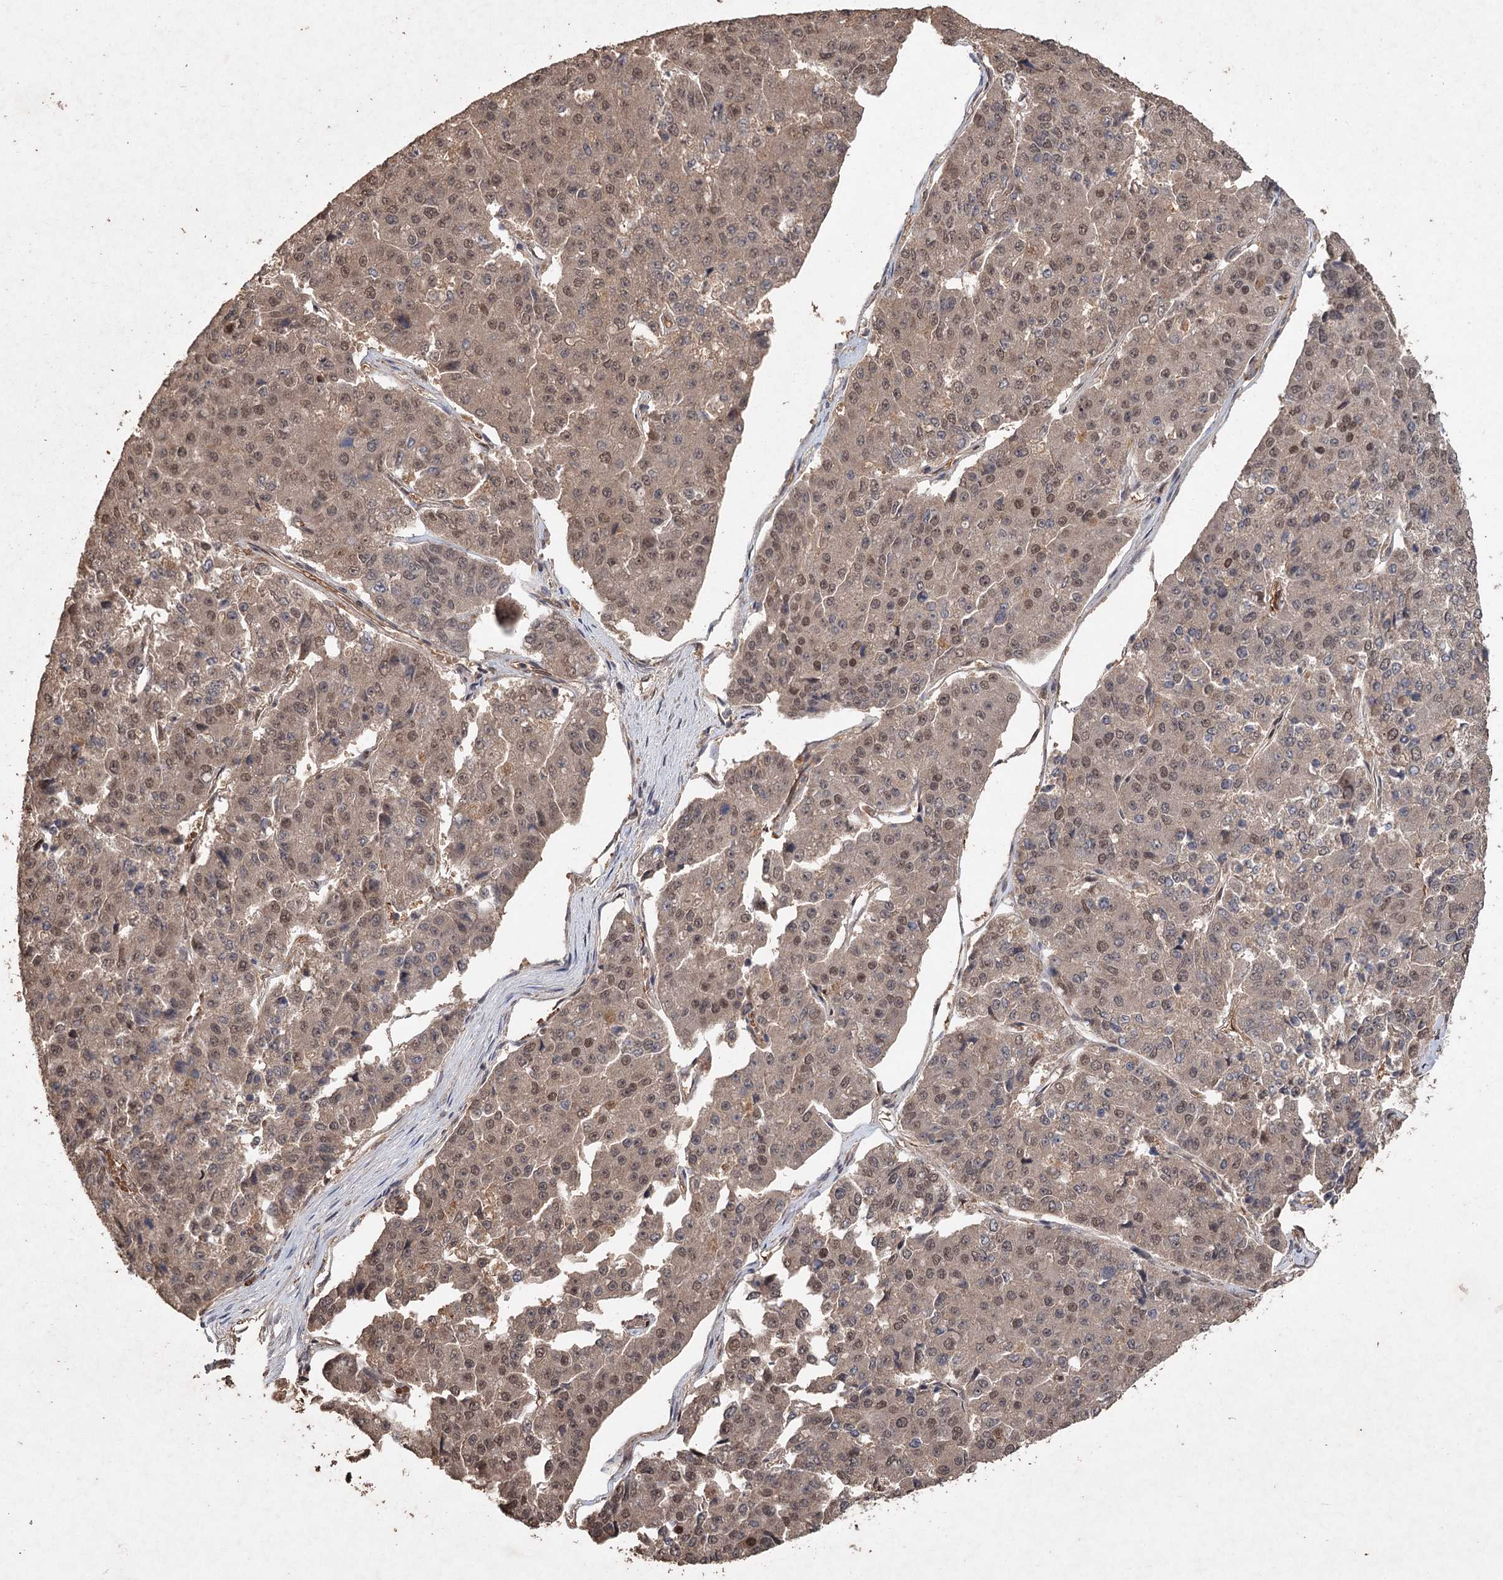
{"staining": {"intensity": "weak", "quantity": ">75%", "location": "nuclear"}, "tissue": "pancreatic cancer", "cell_type": "Tumor cells", "image_type": "cancer", "snomed": [{"axis": "morphology", "description": "Adenocarcinoma, NOS"}, {"axis": "topography", "description": "Pancreas"}], "caption": "IHC of human adenocarcinoma (pancreatic) demonstrates low levels of weak nuclear positivity in approximately >75% of tumor cells. The staining is performed using DAB (3,3'-diaminobenzidine) brown chromogen to label protein expression. The nuclei are counter-stained blue using hematoxylin.", "gene": "FBXO7", "patient": {"sex": "male", "age": 50}}